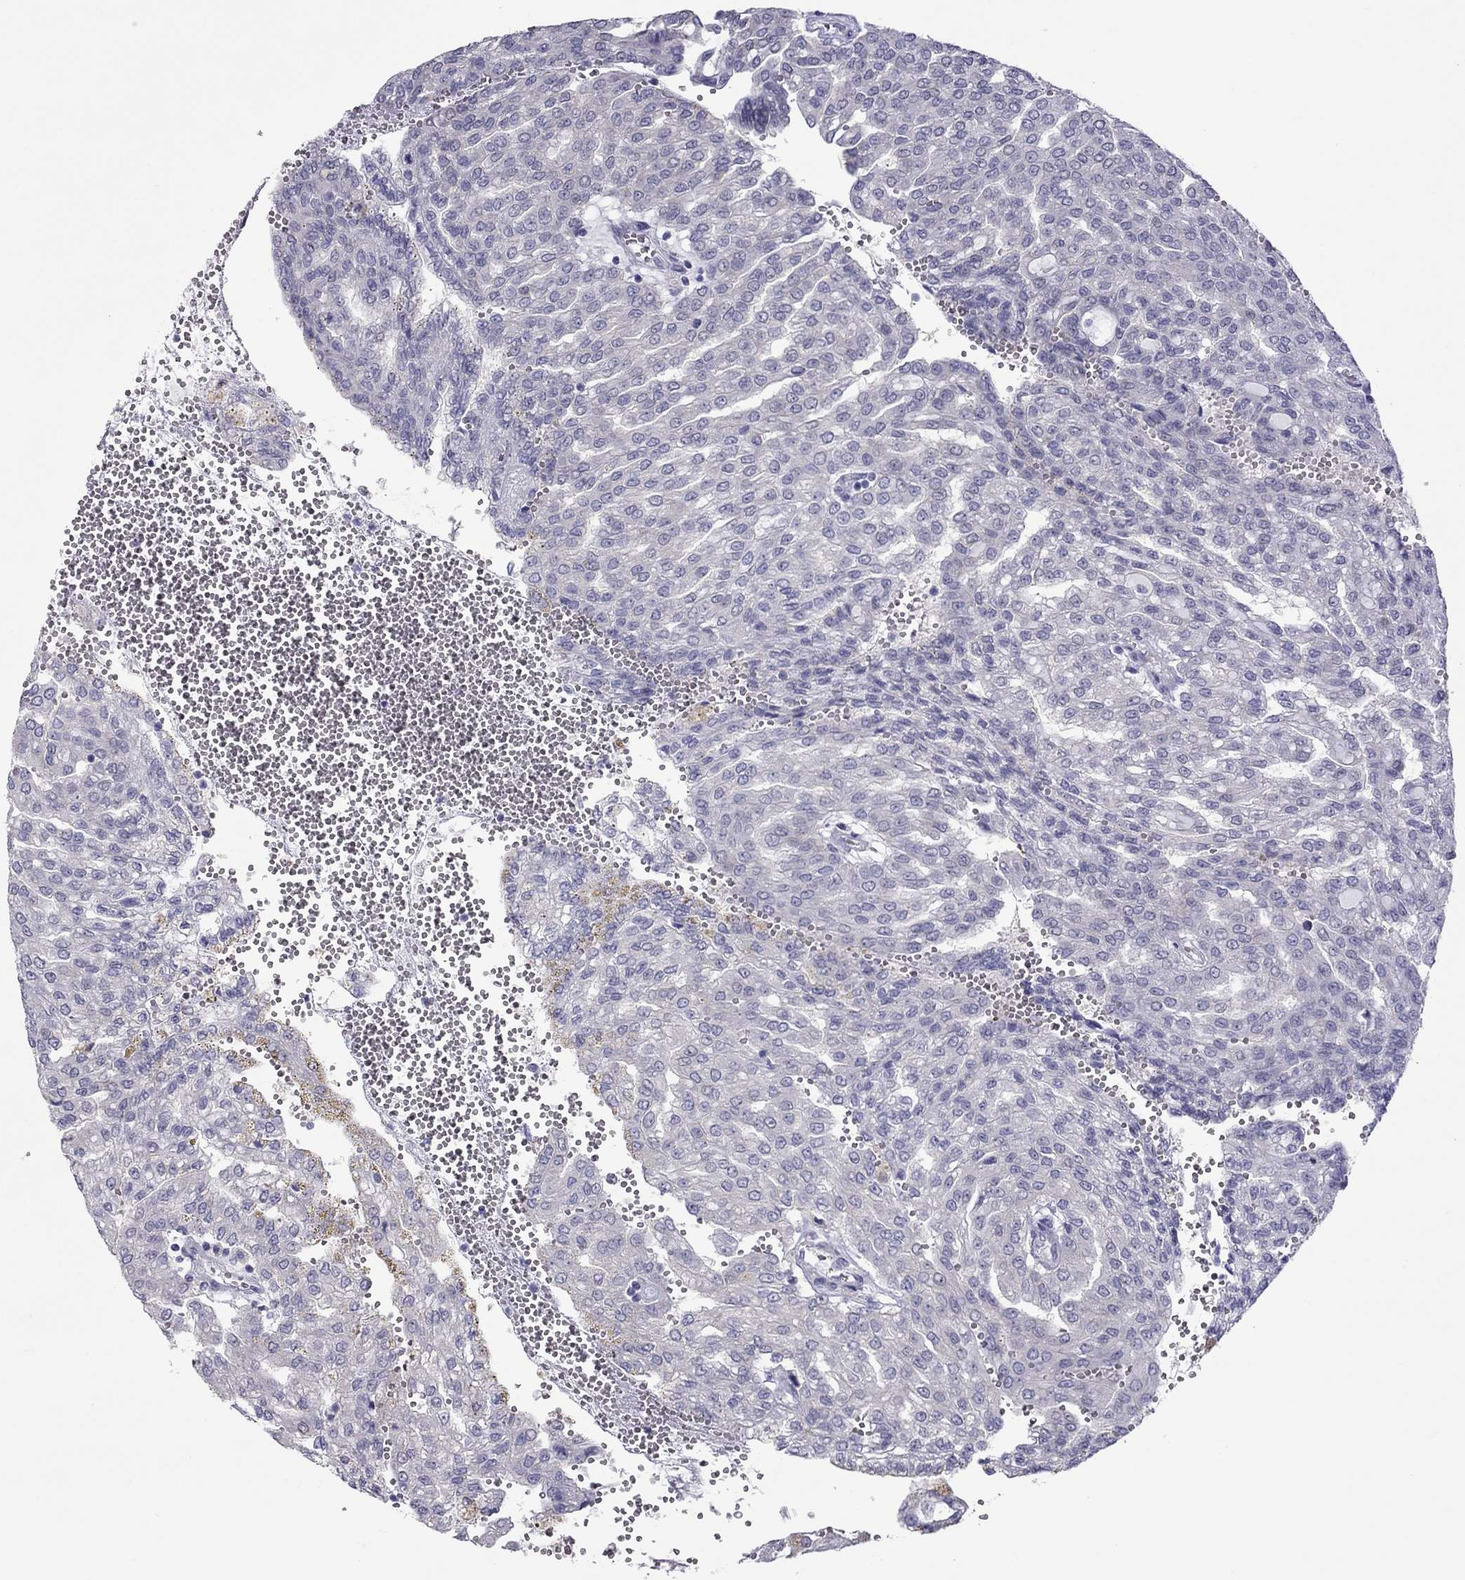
{"staining": {"intensity": "negative", "quantity": "none", "location": "none"}, "tissue": "renal cancer", "cell_type": "Tumor cells", "image_type": "cancer", "snomed": [{"axis": "morphology", "description": "Adenocarcinoma, NOS"}, {"axis": "topography", "description": "Kidney"}], "caption": "The histopathology image displays no staining of tumor cells in renal adenocarcinoma. Brightfield microscopy of IHC stained with DAB (brown) and hematoxylin (blue), captured at high magnification.", "gene": "TEX14", "patient": {"sex": "male", "age": 63}}